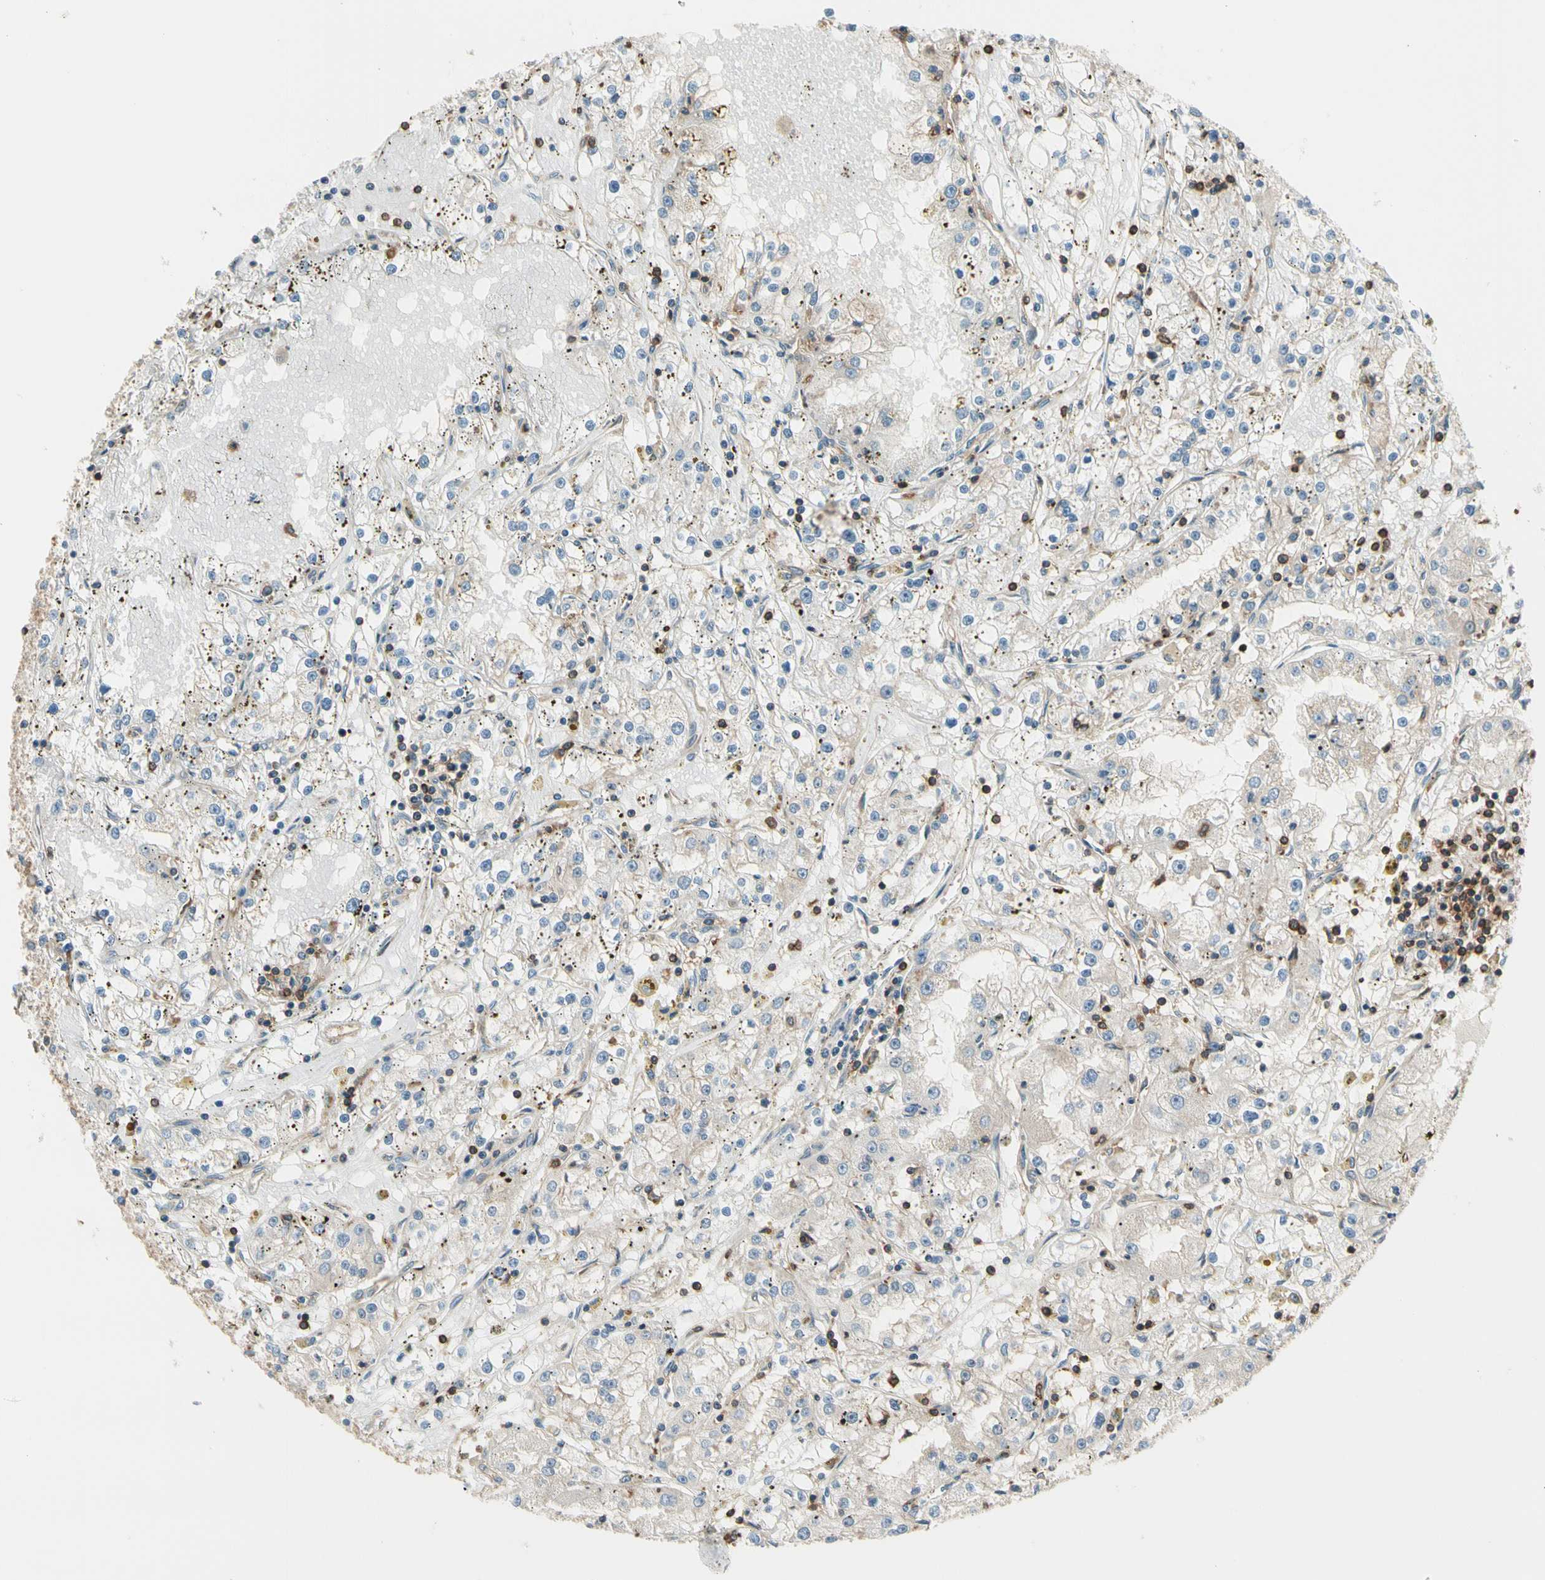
{"staining": {"intensity": "weak", "quantity": "25%-75%", "location": "cytoplasmic/membranous"}, "tissue": "renal cancer", "cell_type": "Tumor cells", "image_type": "cancer", "snomed": [{"axis": "morphology", "description": "Adenocarcinoma, NOS"}, {"axis": "topography", "description": "Kidney"}], "caption": "There is low levels of weak cytoplasmic/membranous positivity in tumor cells of renal cancer, as demonstrated by immunohistochemical staining (brown color).", "gene": "CAPZA2", "patient": {"sex": "male", "age": 56}}